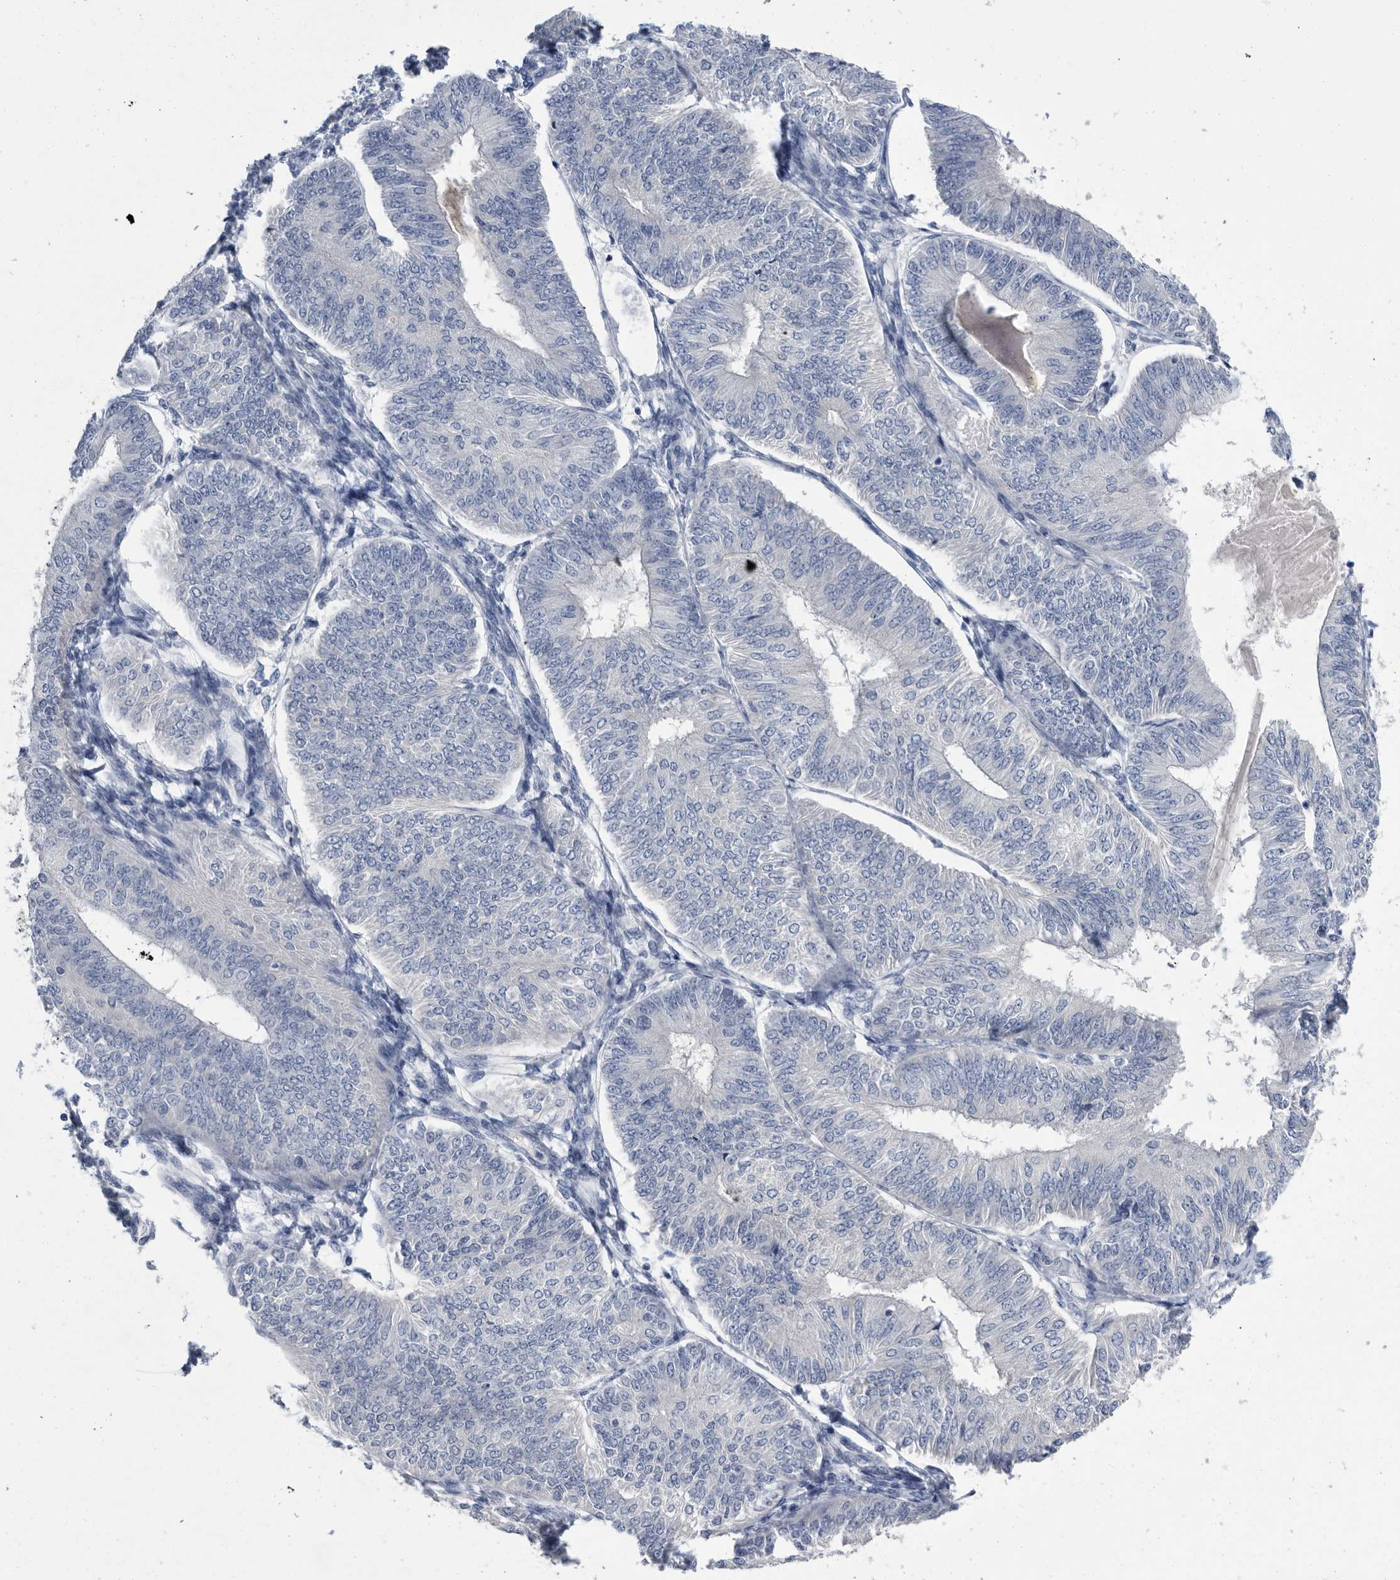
{"staining": {"intensity": "negative", "quantity": "none", "location": "none"}, "tissue": "endometrial cancer", "cell_type": "Tumor cells", "image_type": "cancer", "snomed": [{"axis": "morphology", "description": "Adenocarcinoma, NOS"}, {"axis": "topography", "description": "Endometrium"}], "caption": "Endometrial cancer stained for a protein using immunohistochemistry reveals no staining tumor cells.", "gene": "BTBD6", "patient": {"sex": "female", "age": 58}}